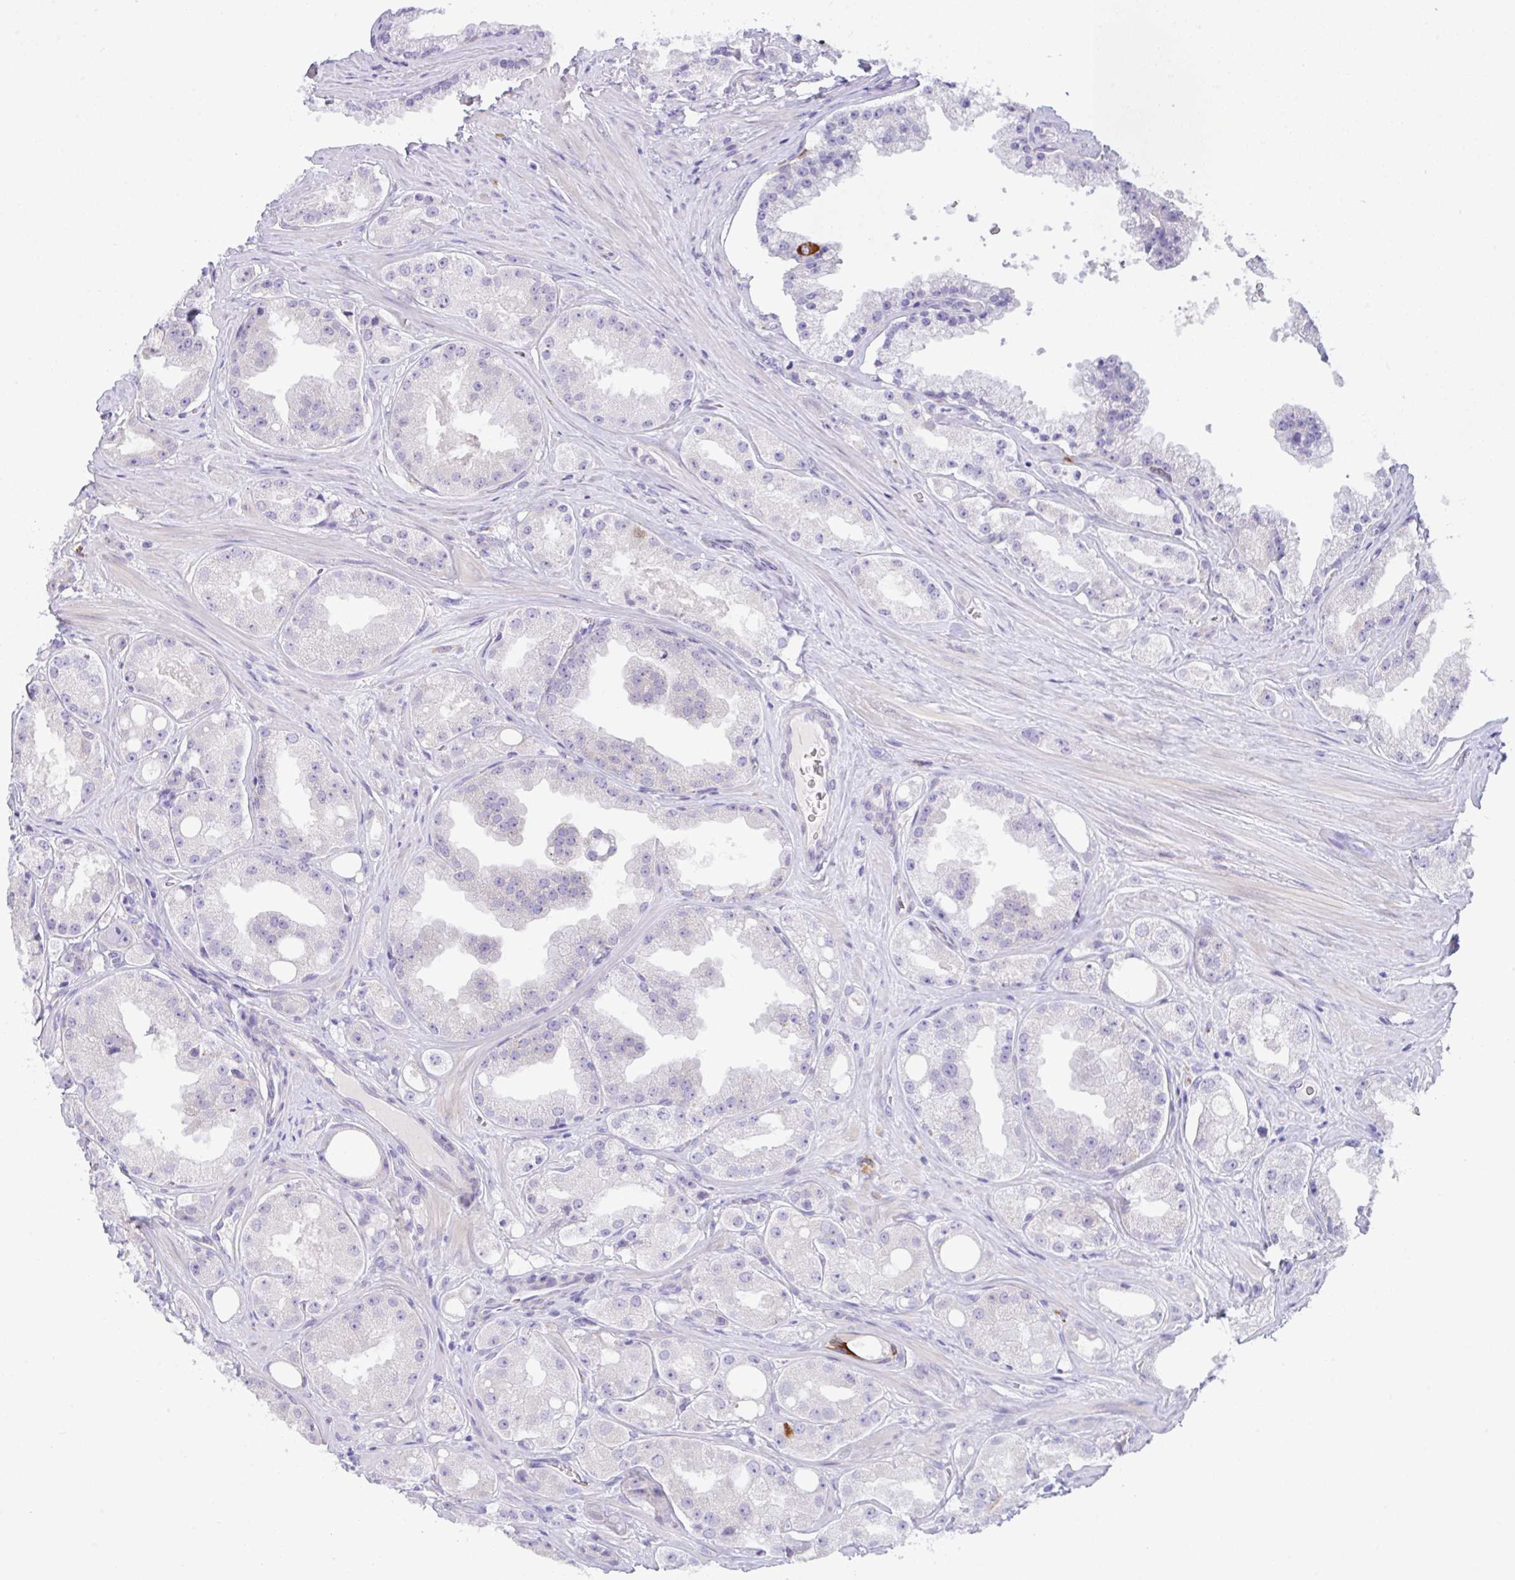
{"staining": {"intensity": "negative", "quantity": "none", "location": "none"}, "tissue": "prostate cancer", "cell_type": "Tumor cells", "image_type": "cancer", "snomed": [{"axis": "morphology", "description": "Adenocarcinoma, High grade"}, {"axis": "topography", "description": "Prostate"}], "caption": "The histopathology image exhibits no staining of tumor cells in adenocarcinoma (high-grade) (prostate).", "gene": "TRAF4", "patient": {"sex": "male", "age": 66}}